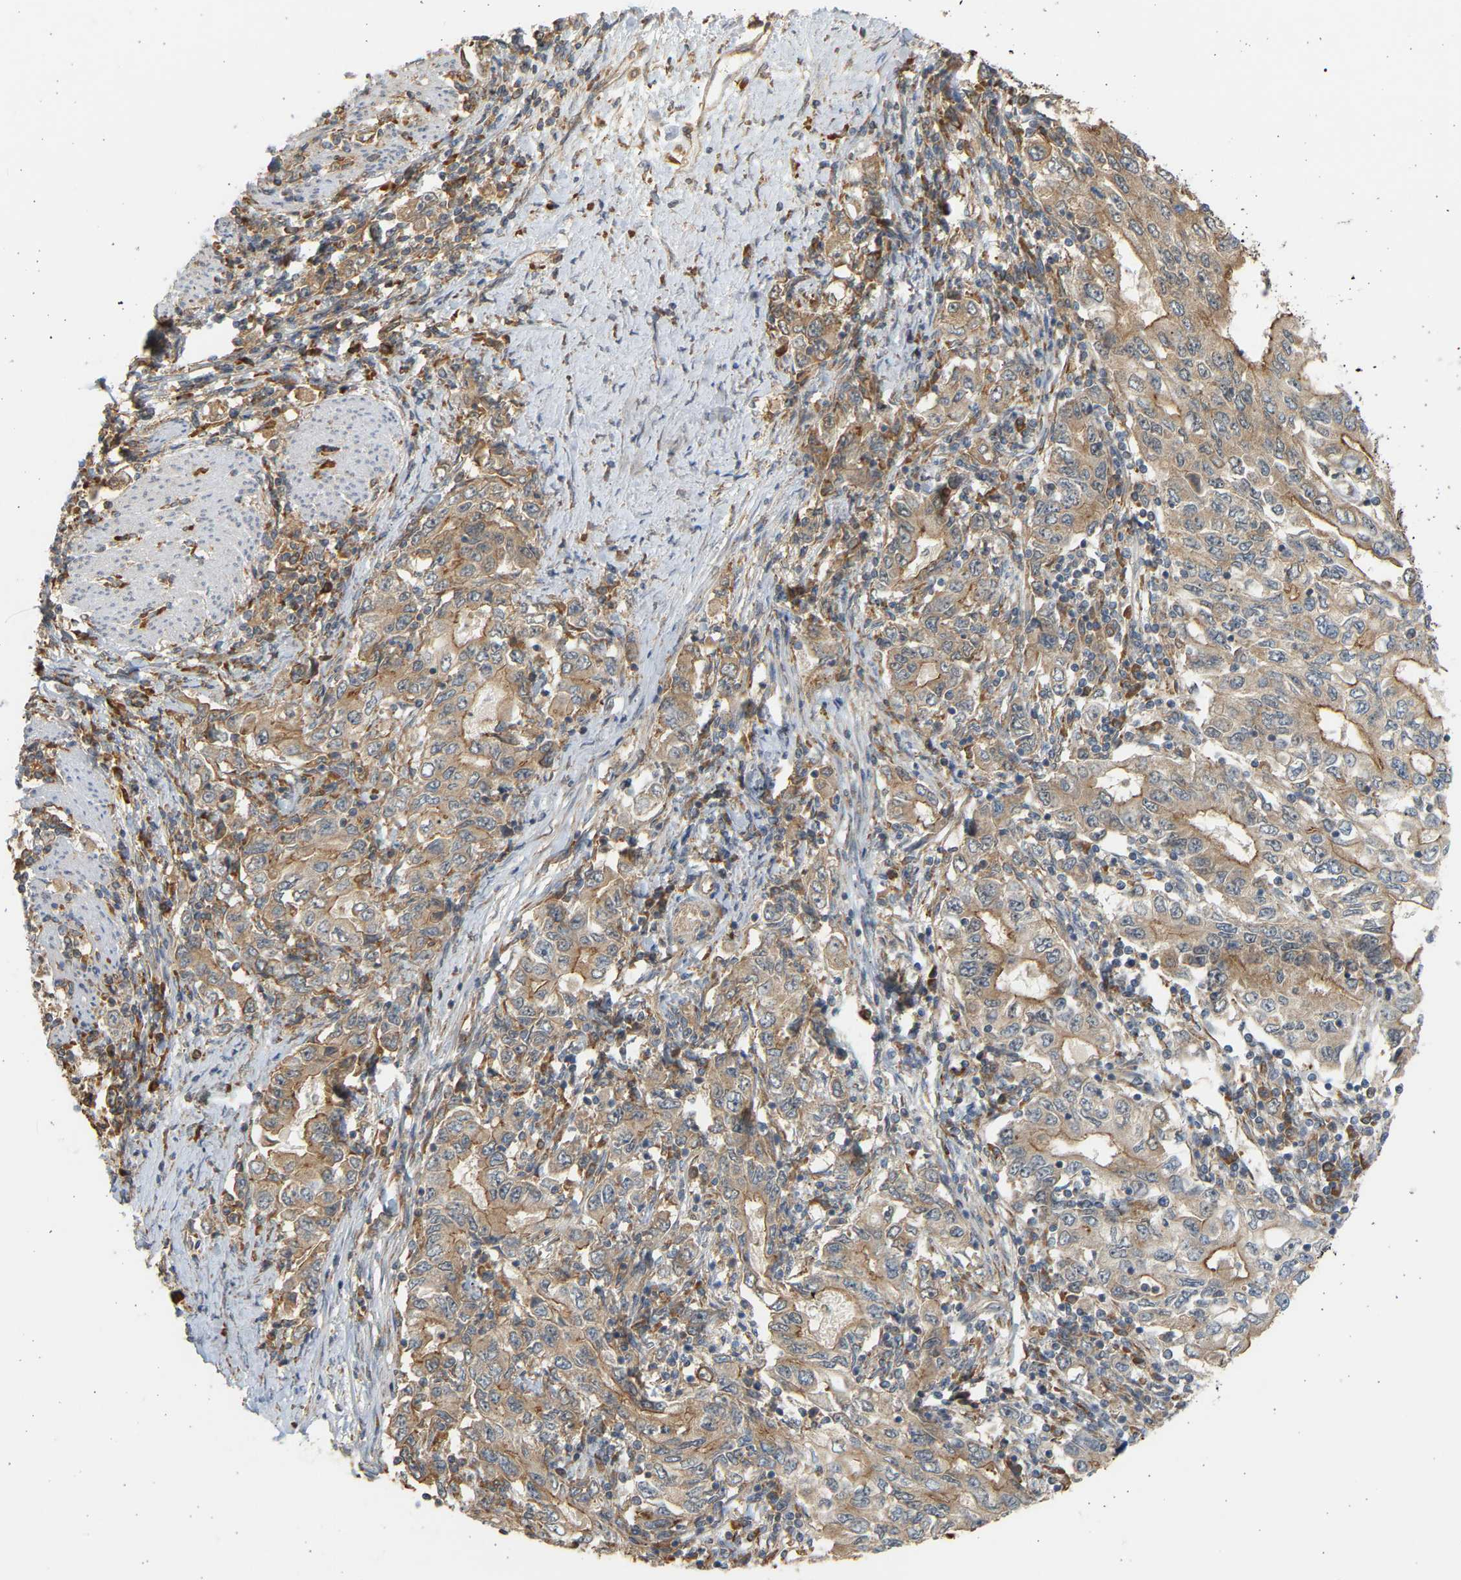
{"staining": {"intensity": "moderate", "quantity": ">75%", "location": "cytoplasmic/membranous"}, "tissue": "stomach cancer", "cell_type": "Tumor cells", "image_type": "cancer", "snomed": [{"axis": "morphology", "description": "Adenocarcinoma, NOS"}, {"axis": "topography", "description": "Stomach, lower"}], "caption": "Protein staining of stomach cancer tissue displays moderate cytoplasmic/membranous staining in approximately >75% of tumor cells. The staining was performed using DAB (3,3'-diaminobenzidine), with brown indicating positive protein expression. Nuclei are stained blue with hematoxylin.", "gene": "B4GALT6", "patient": {"sex": "female", "age": 72}}